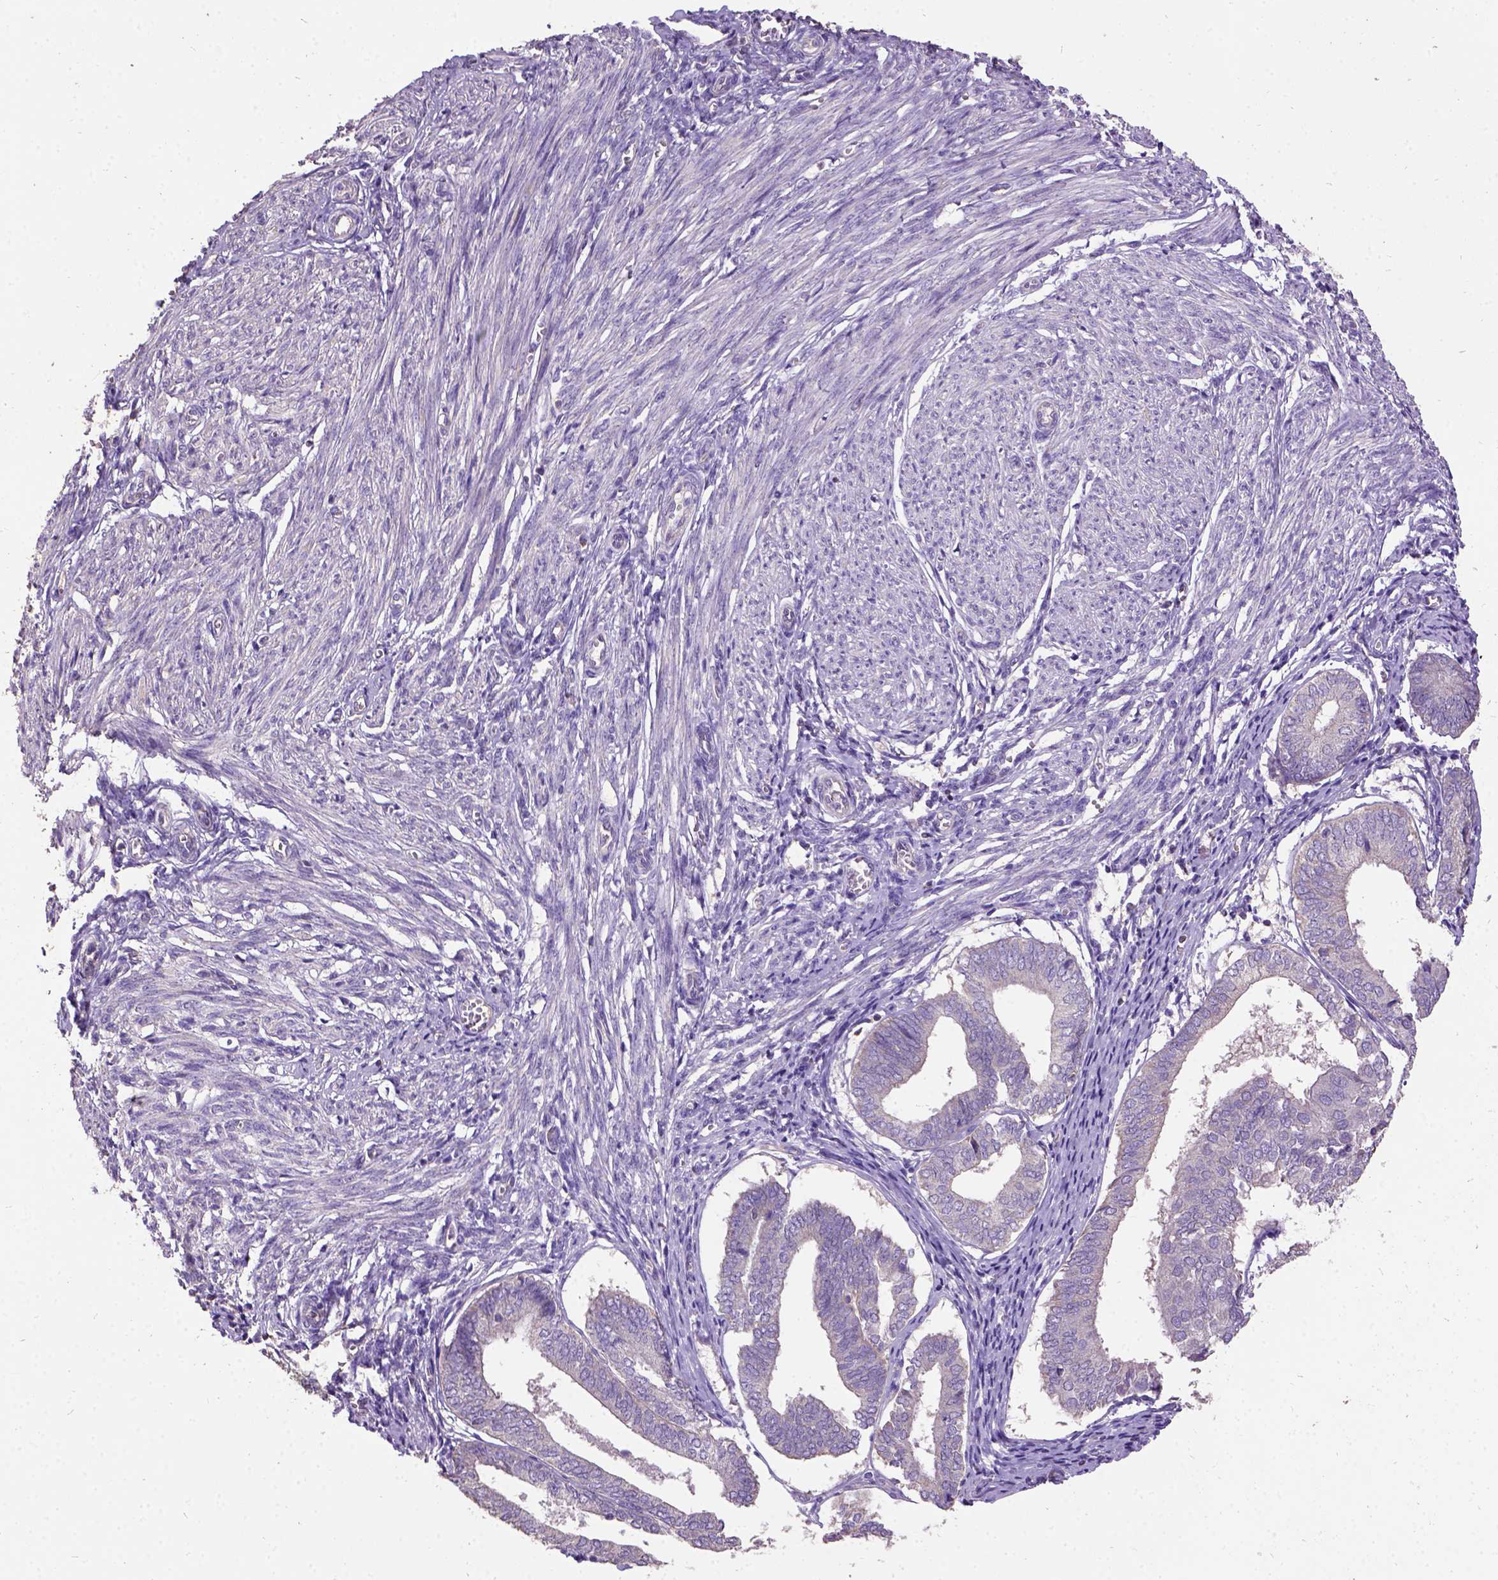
{"staining": {"intensity": "weak", "quantity": "25%-75%", "location": "cytoplasmic/membranous"}, "tissue": "endometrium", "cell_type": "Cells in endometrial stroma", "image_type": "normal", "snomed": [{"axis": "morphology", "description": "Normal tissue, NOS"}, {"axis": "topography", "description": "Endometrium"}], "caption": "Cells in endometrial stroma demonstrate low levels of weak cytoplasmic/membranous positivity in about 25%-75% of cells in normal human endometrium. The protein of interest is shown in brown color, while the nuclei are stained blue.", "gene": "DQX1", "patient": {"sex": "female", "age": 50}}